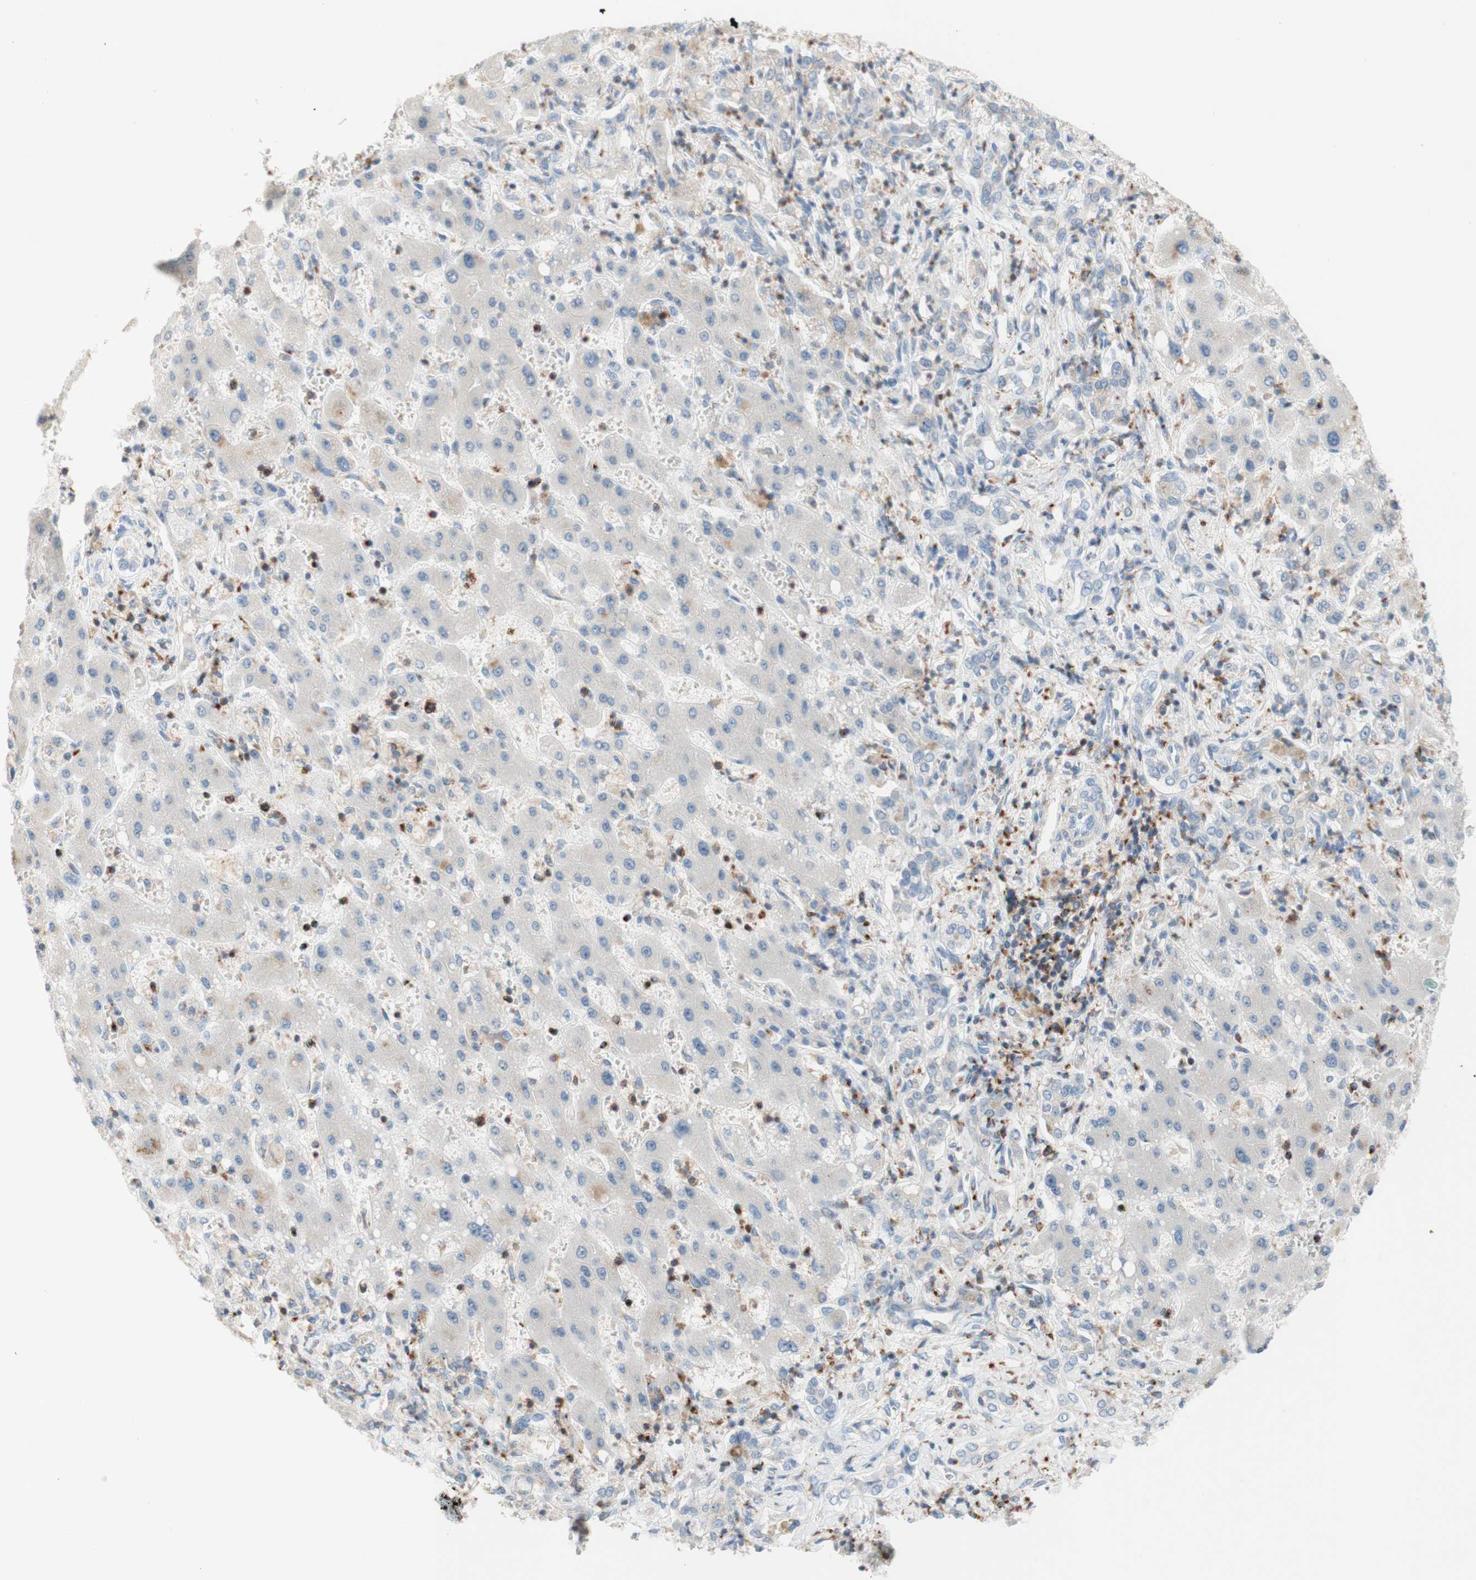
{"staining": {"intensity": "negative", "quantity": "none", "location": "none"}, "tissue": "liver cancer", "cell_type": "Tumor cells", "image_type": "cancer", "snomed": [{"axis": "morphology", "description": "Cholangiocarcinoma"}, {"axis": "topography", "description": "Liver"}], "caption": "An IHC photomicrograph of liver cancer (cholangiocarcinoma) is shown. There is no staining in tumor cells of liver cancer (cholangiocarcinoma).", "gene": "SPINK6", "patient": {"sex": "male", "age": 50}}